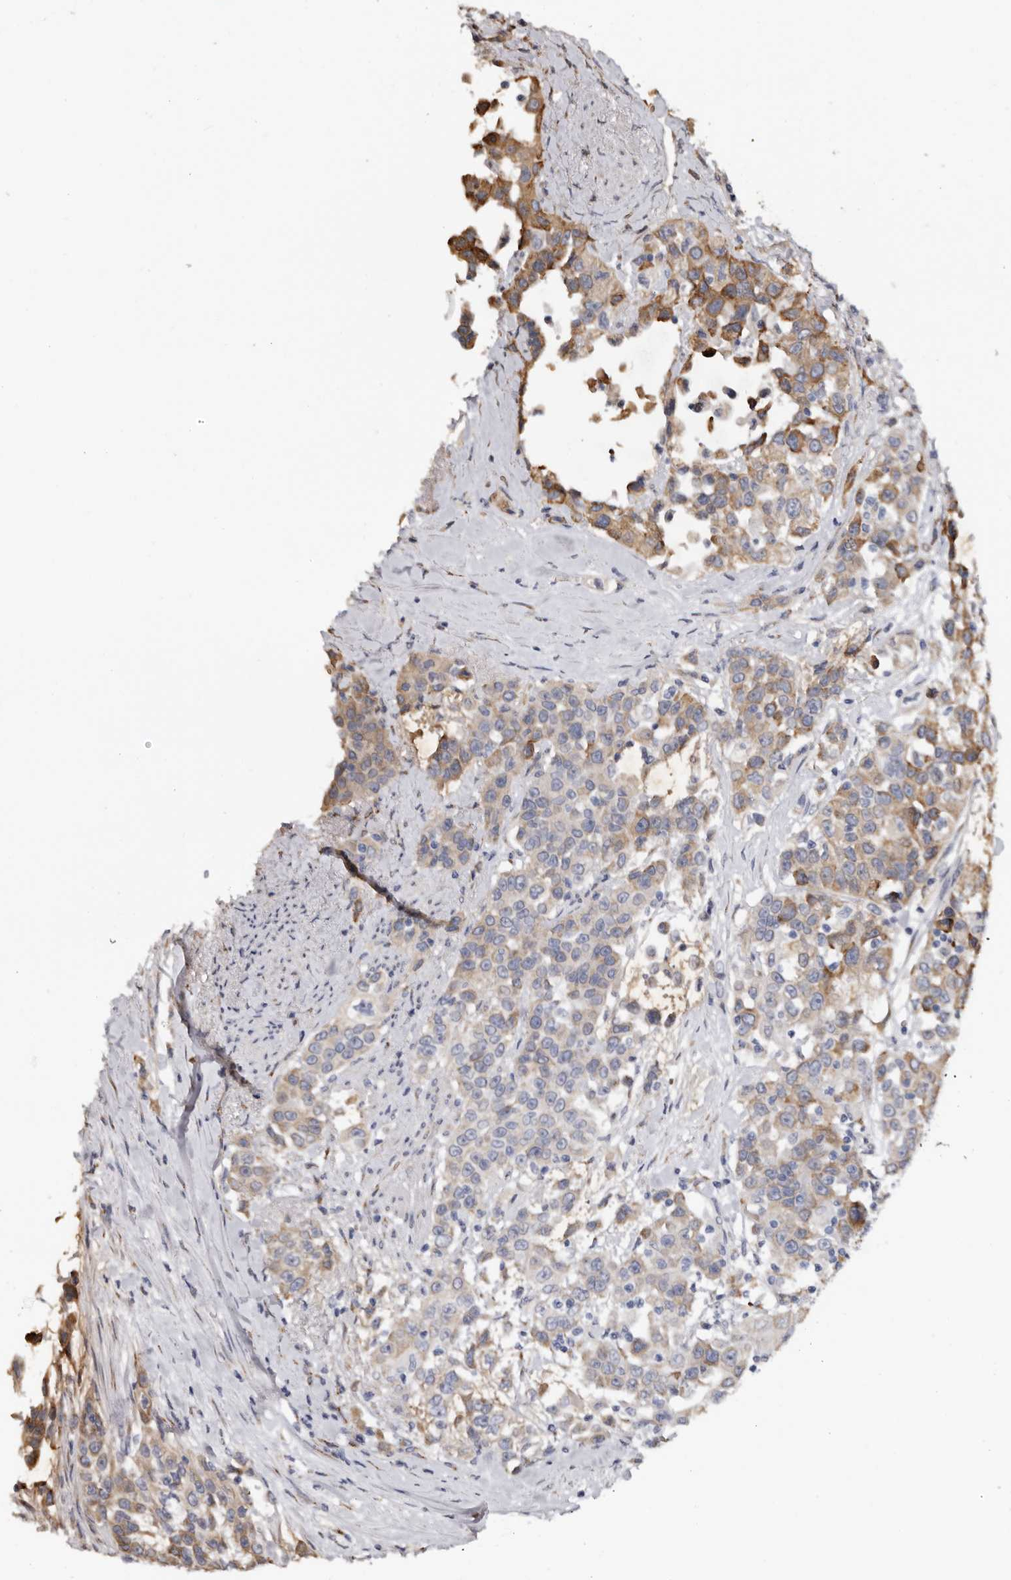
{"staining": {"intensity": "moderate", "quantity": "25%-75%", "location": "cytoplasmic/membranous"}, "tissue": "urothelial cancer", "cell_type": "Tumor cells", "image_type": "cancer", "snomed": [{"axis": "morphology", "description": "Urothelial carcinoma, High grade"}, {"axis": "topography", "description": "Urinary bladder"}], "caption": "A histopathology image showing moderate cytoplasmic/membranous staining in approximately 25%-75% of tumor cells in high-grade urothelial carcinoma, as visualized by brown immunohistochemical staining.", "gene": "ENTREP1", "patient": {"sex": "female", "age": 80}}